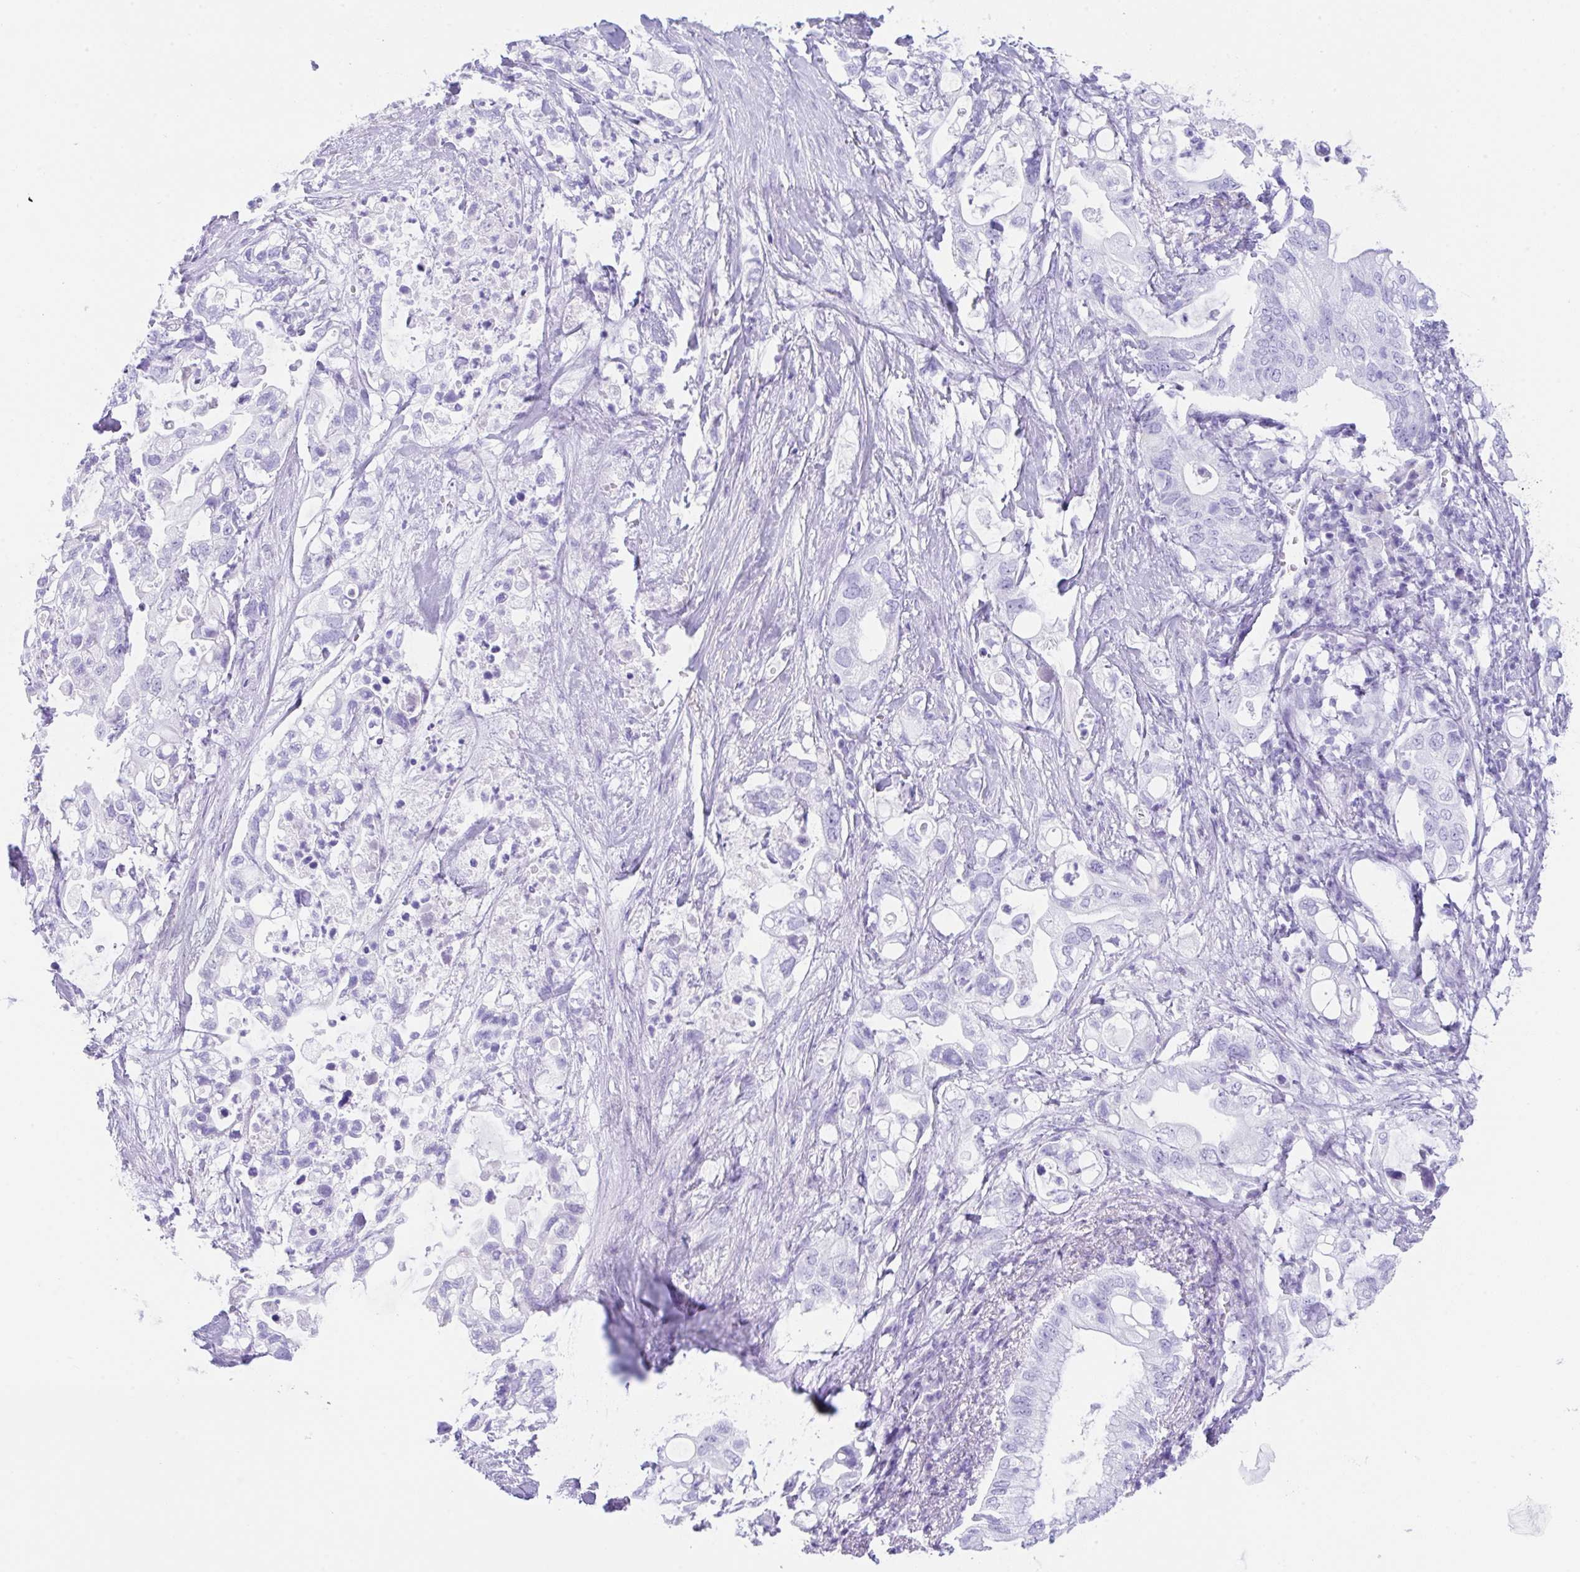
{"staining": {"intensity": "negative", "quantity": "none", "location": "none"}, "tissue": "pancreatic cancer", "cell_type": "Tumor cells", "image_type": "cancer", "snomed": [{"axis": "morphology", "description": "Adenocarcinoma, NOS"}, {"axis": "topography", "description": "Pancreas"}], "caption": "Immunohistochemistry (IHC) histopathology image of adenocarcinoma (pancreatic) stained for a protein (brown), which exhibits no expression in tumor cells.", "gene": "CPA1", "patient": {"sex": "female", "age": 72}}